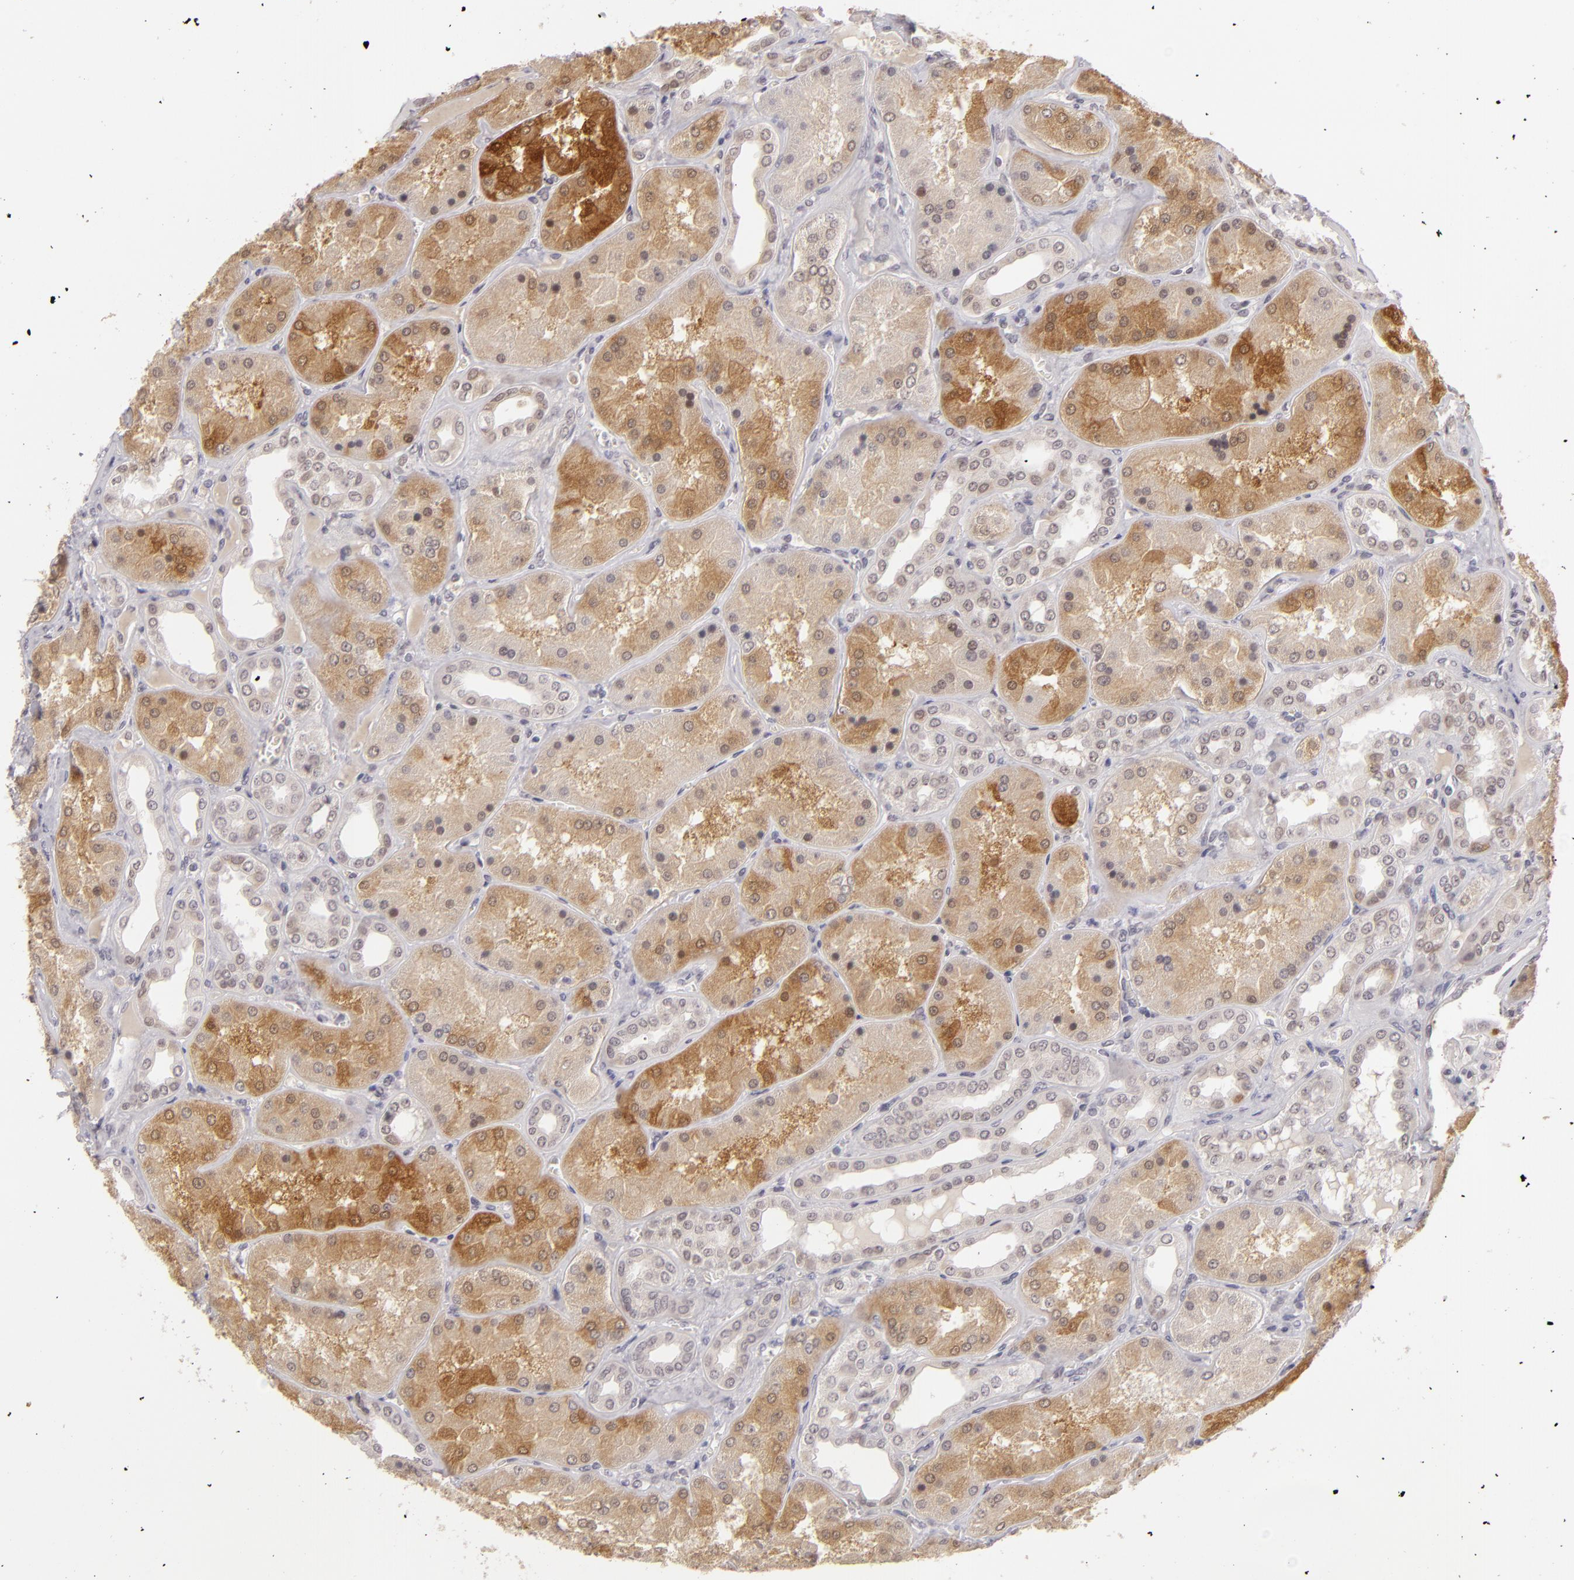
{"staining": {"intensity": "negative", "quantity": "none", "location": "none"}, "tissue": "kidney", "cell_type": "Cells in glomeruli", "image_type": "normal", "snomed": [{"axis": "morphology", "description": "Normal tissue, NOS"}, {"axis": "topography", "description": "Kidney"}], "caption": "Immunohistochemistry (IHC) of unremarkable kidney shows no staining in cells in glomeruli. Brightfield microscopy of immunohistochemistry stained with DAB (brown) and hematoxylin (blue), captured at high magnification.", "gene": "ZNF205", "patient": {"sex": "female", "age": 56}}